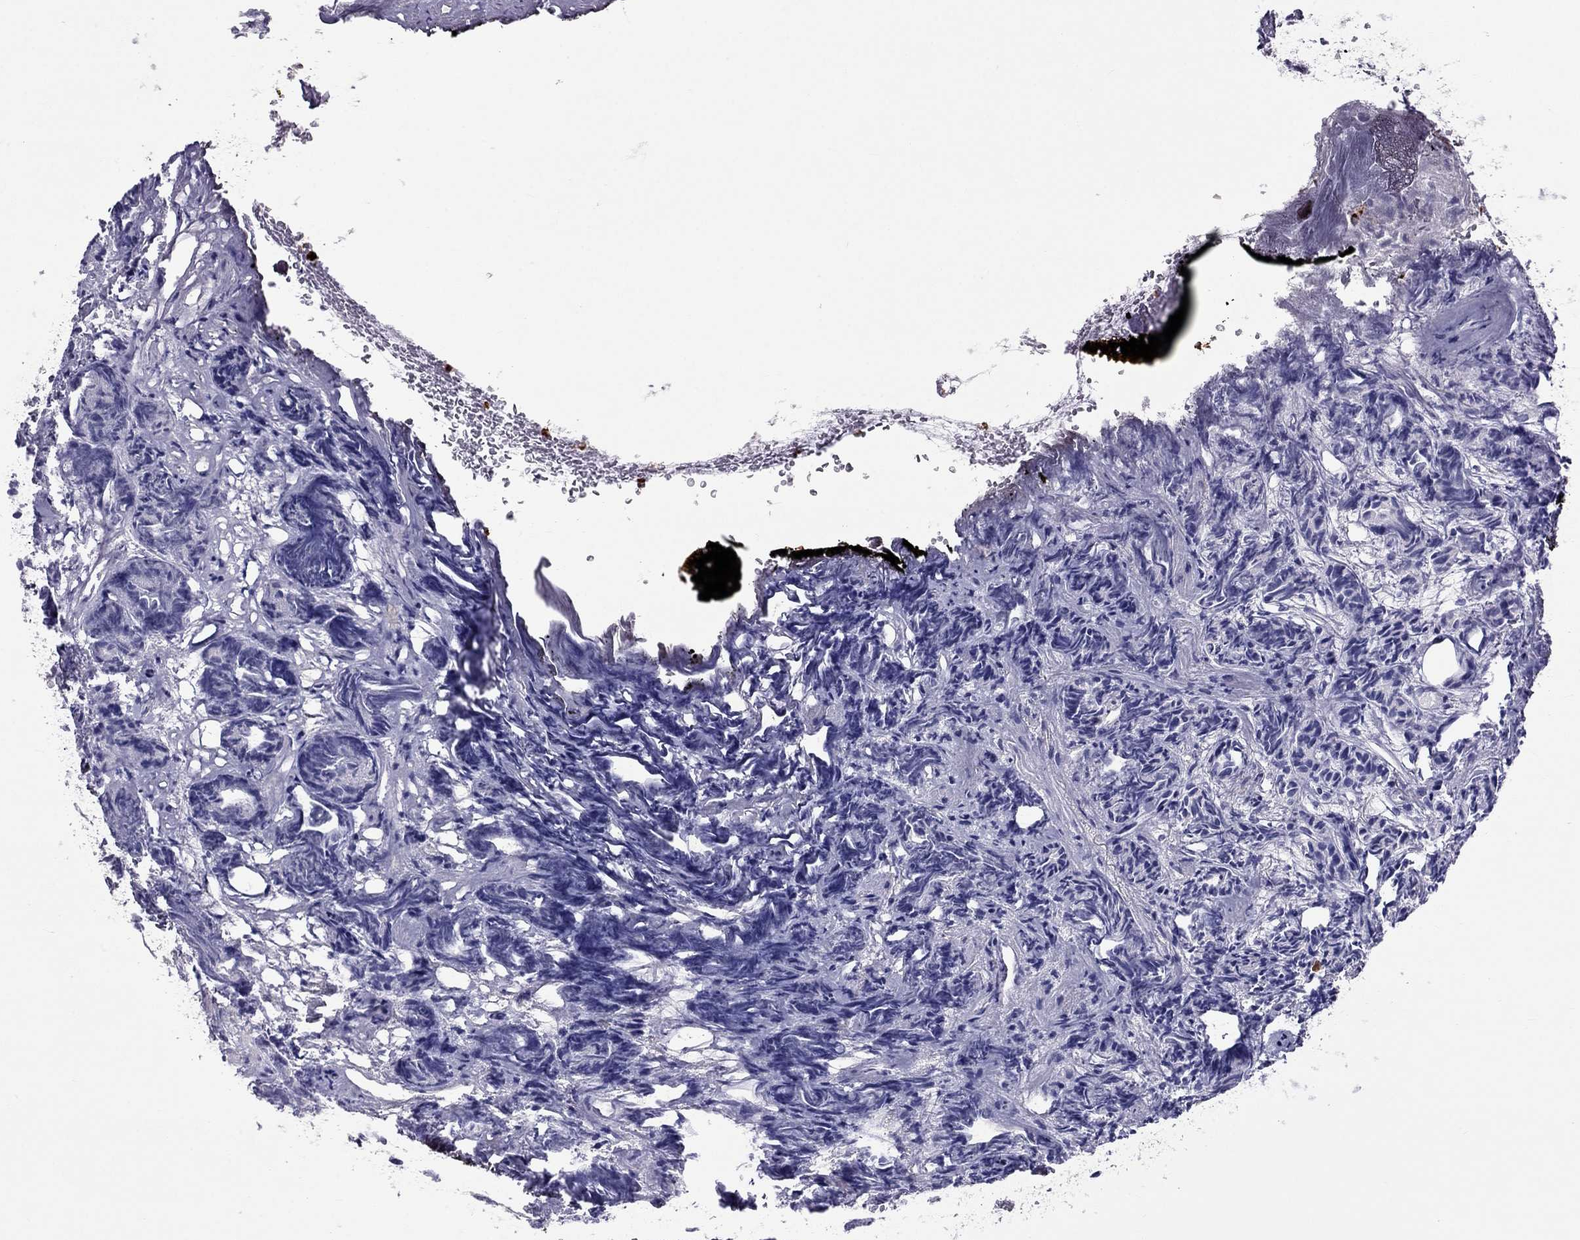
{"staining": {"intensity": "negative", "quantity": "none", "location": "none"}, "tissue": "prostate cancer", "cell_type": "Tumor cells", "image_type": "cancer", "snomed": [{"axis": "morphology", "description": "Adenocarcinoma, High grade"}, {"axis": "topography", "description": "Prostate"}], "caption": "This is an immunohistochemistry (IHC) image of prostate high-grade adenocarcinoma. There is no staining in tumor cells.", "gene": "CCL27", "patient": {"sex": "male", "age": 84}}